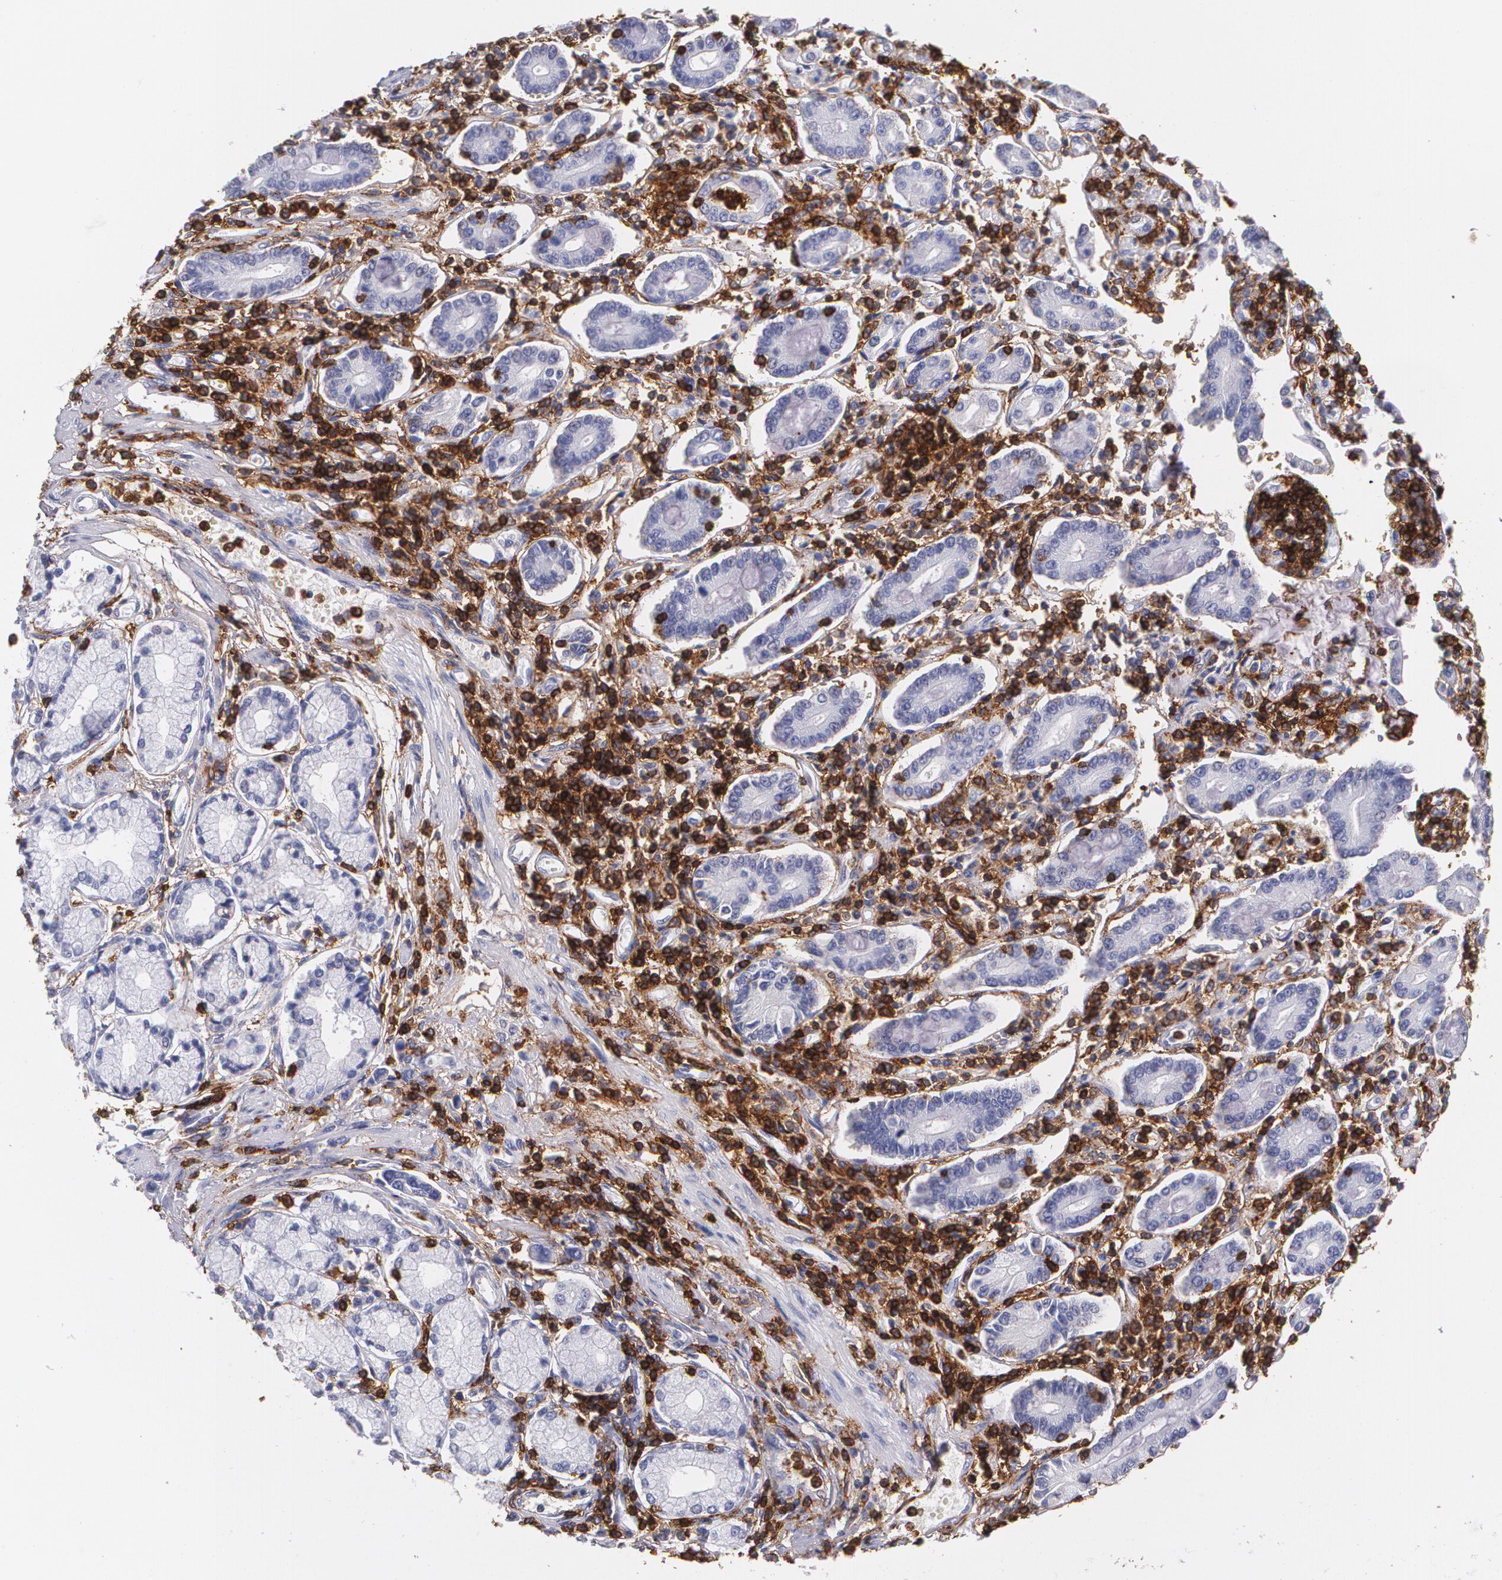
{"staining": {"intensity": "negative", "quantity": "none", "location": "none"}, "tissue": "pancreatic cancer", "cell_type": "Tumor cells", "image_type": "cancer", "snomed": [{"axis": "morphology", "description": "Adenocarcinoma, NOS"}, {"axis": "topography", "description": "Pancreas"}], "caption": "Tumor cells are negative for brown protein staining in adenocarcinoma (pancreatic).", "gene": "PTPRC", "patient": {"sex": "female", "age": 57}}